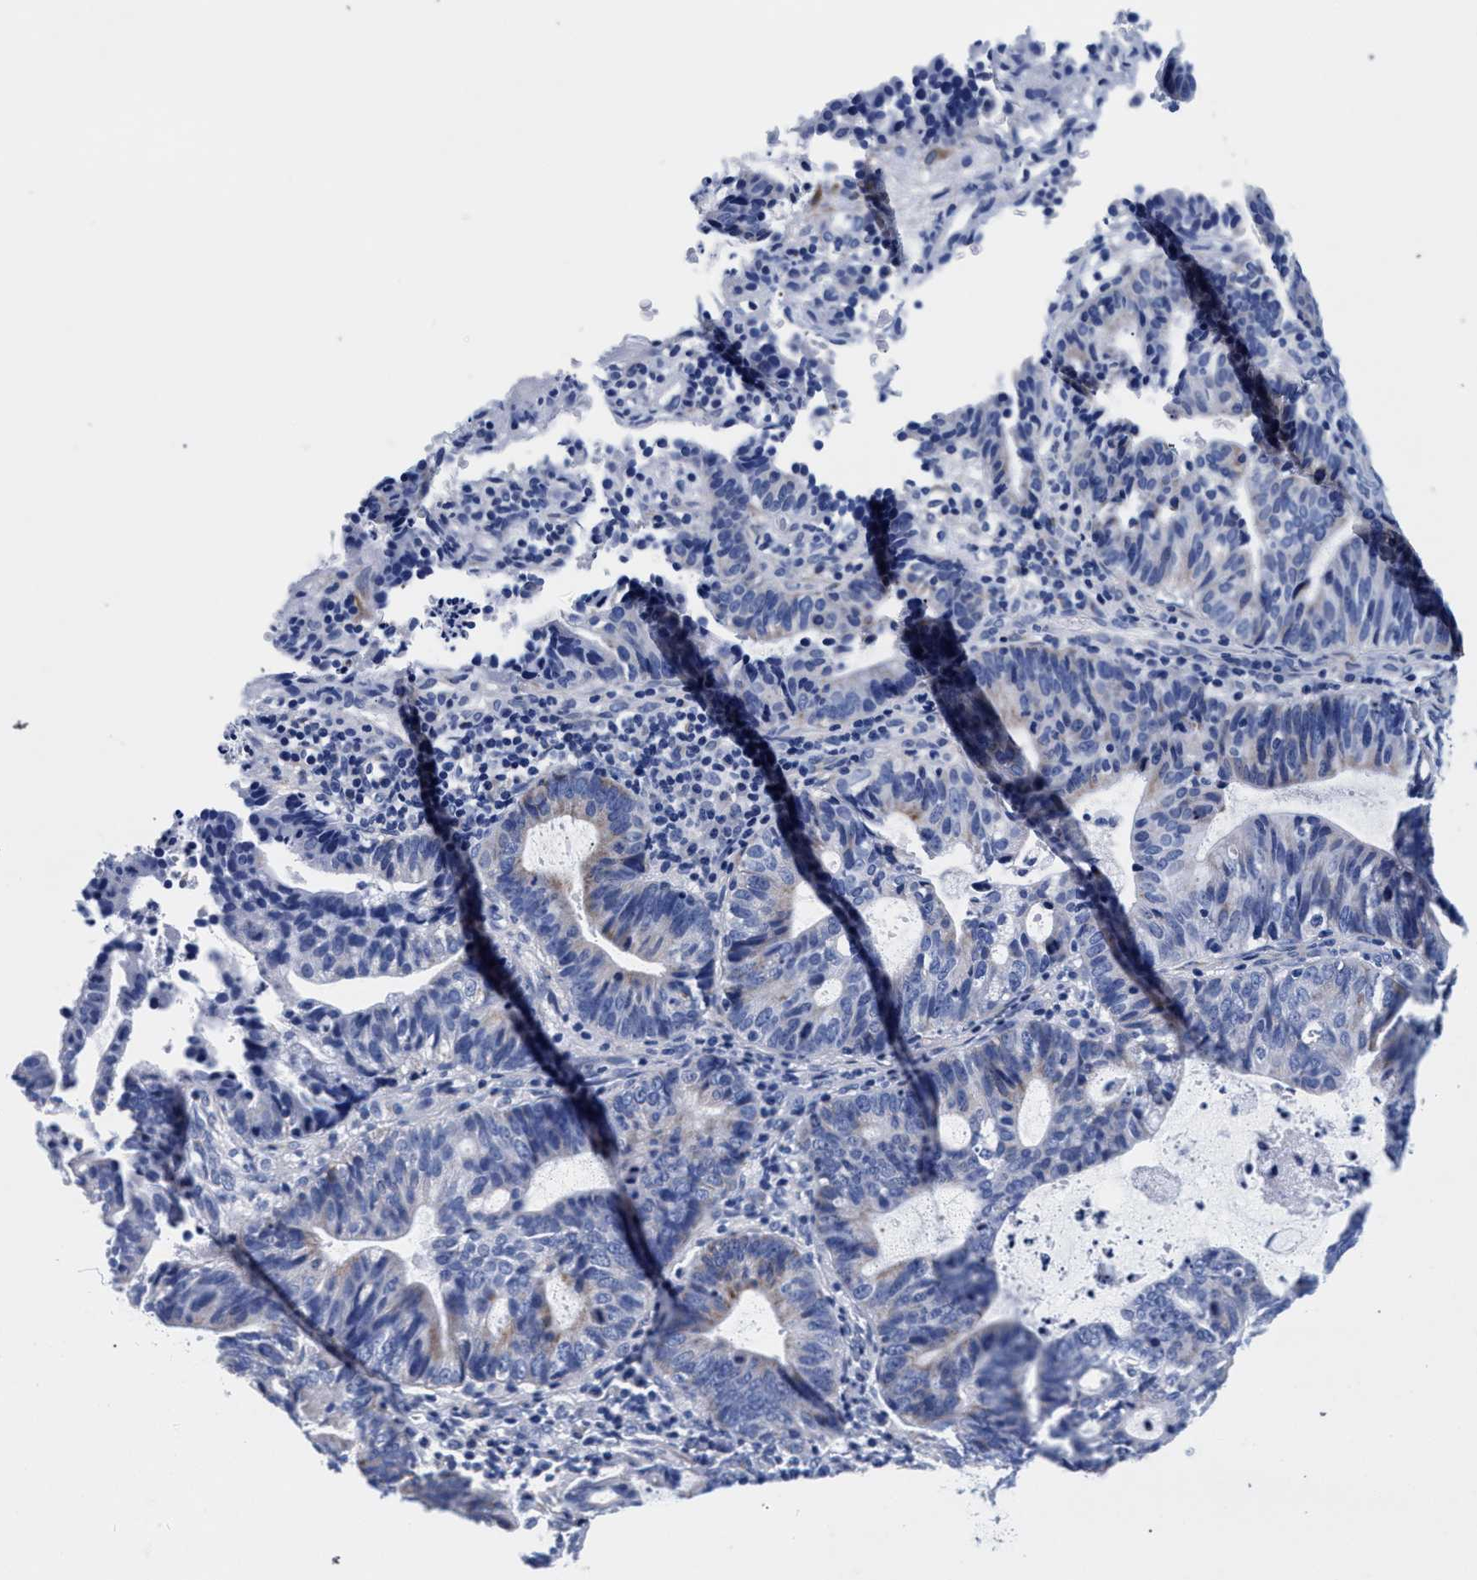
{"staining": {"intensity": "negative", "quantity": "none", "location": "none"}, "tissue": "endometrial cancer", "cell_type": "Tumor cells", "image_type": "cancer", "snomed": [{"axis": "morphology", "description": "Adenocarcinoma, NOS"}, {"axis": "topography", "description": "Uterus"}], "caption": "Immunohistochemical staining of endometrial cancer (adenocarcinoma) exhibits no significant expression in tumor cells.", "gene": "RAB3B", "patient": {"sex": "female", "age": 83}}